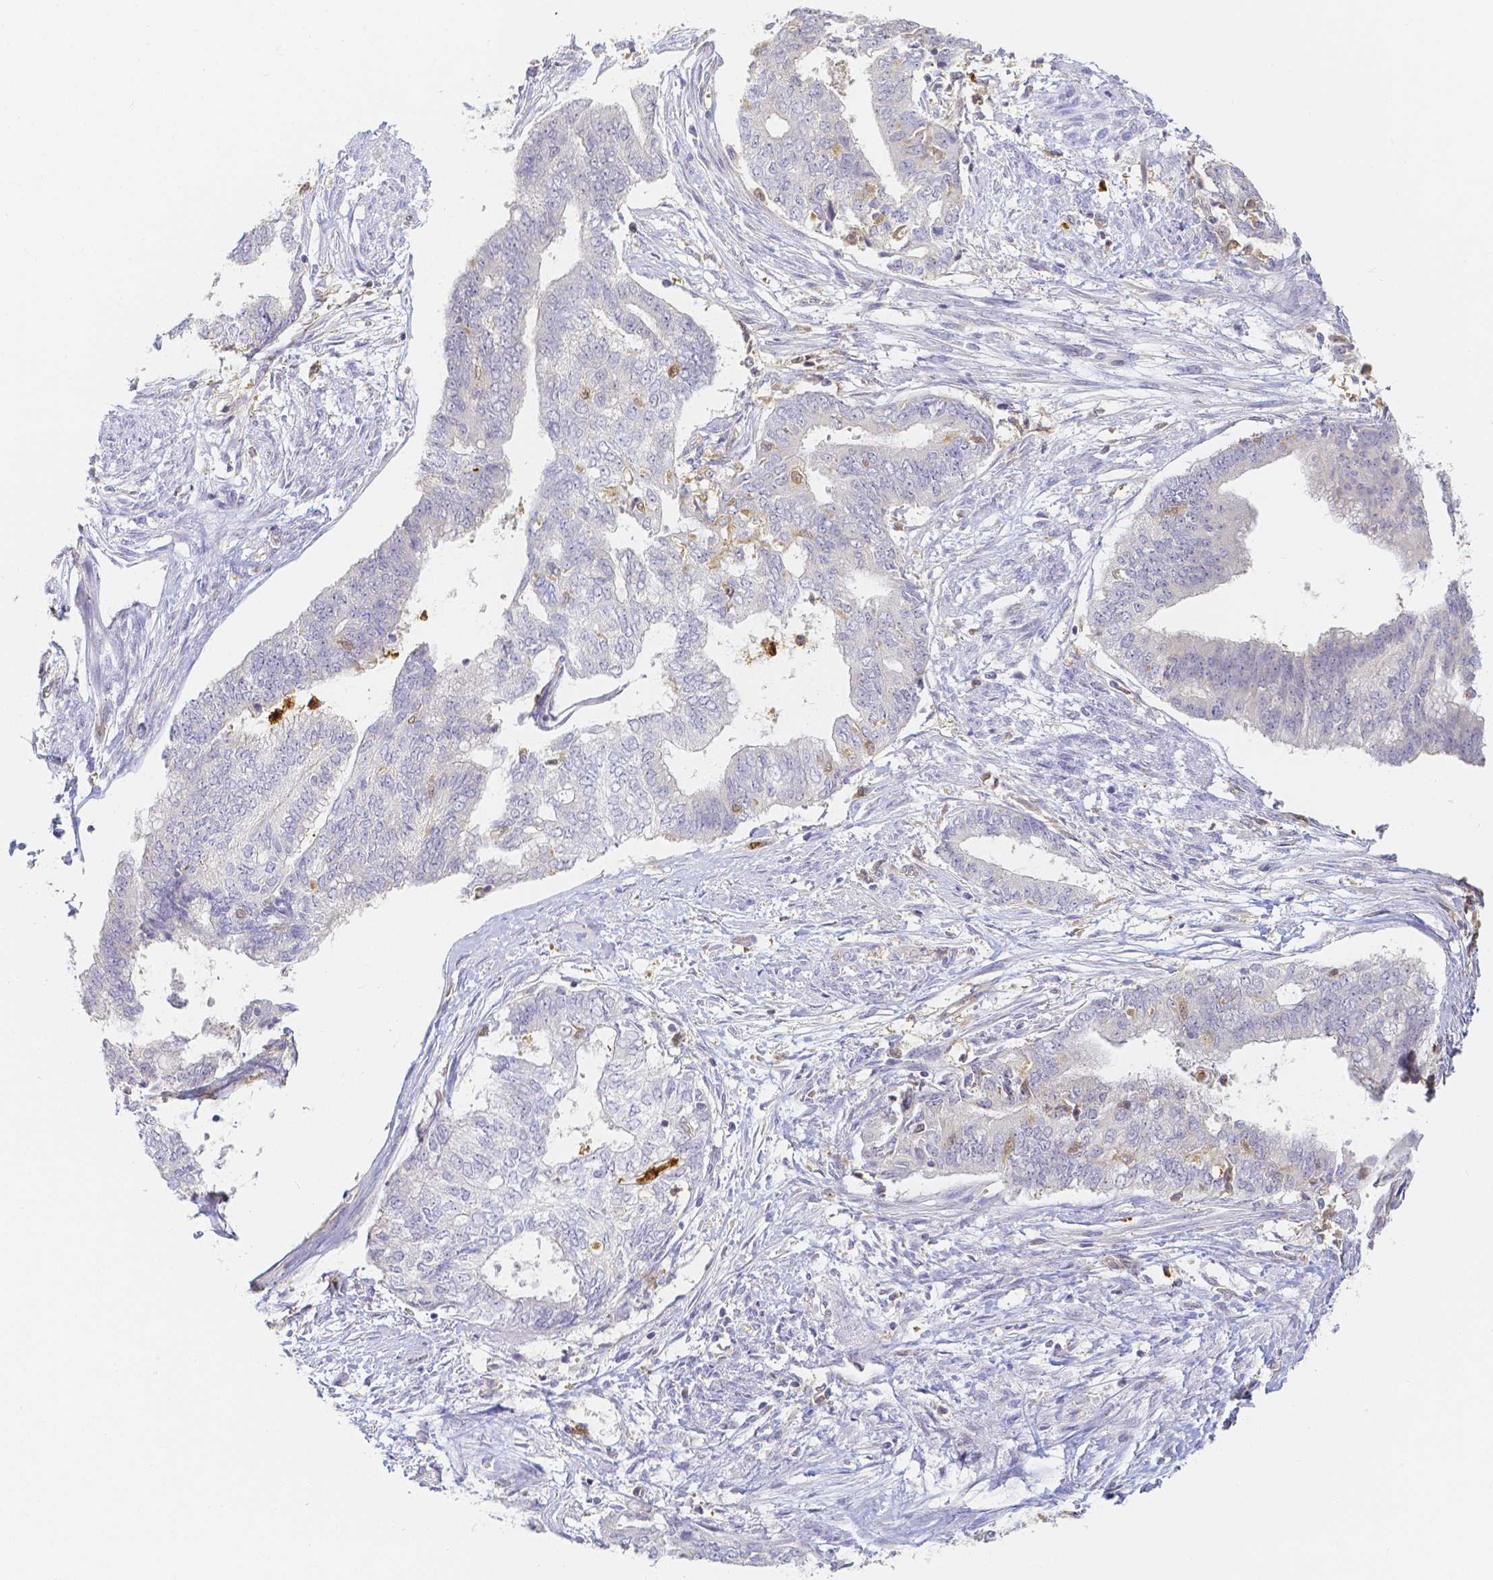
{"staining": {"intensity": "negative", "quantity": "none", "location": "none"}, "tissue": "endometrial cancer", "cell_type": "Tumor cells", "image_type": "cancer", "snomed": [{"axis": "morphology", "description": "Adenocarcinoma, NOS"}, {"axis": "topography", "description": "Endometrium"}], "caption": "Immunohistochemical staining of adenocarcinoma (endometrial) reveals no significant staining in tumor cells.", "gene": "KCNH1", "patient": {"sex": "female", "age": 65}}